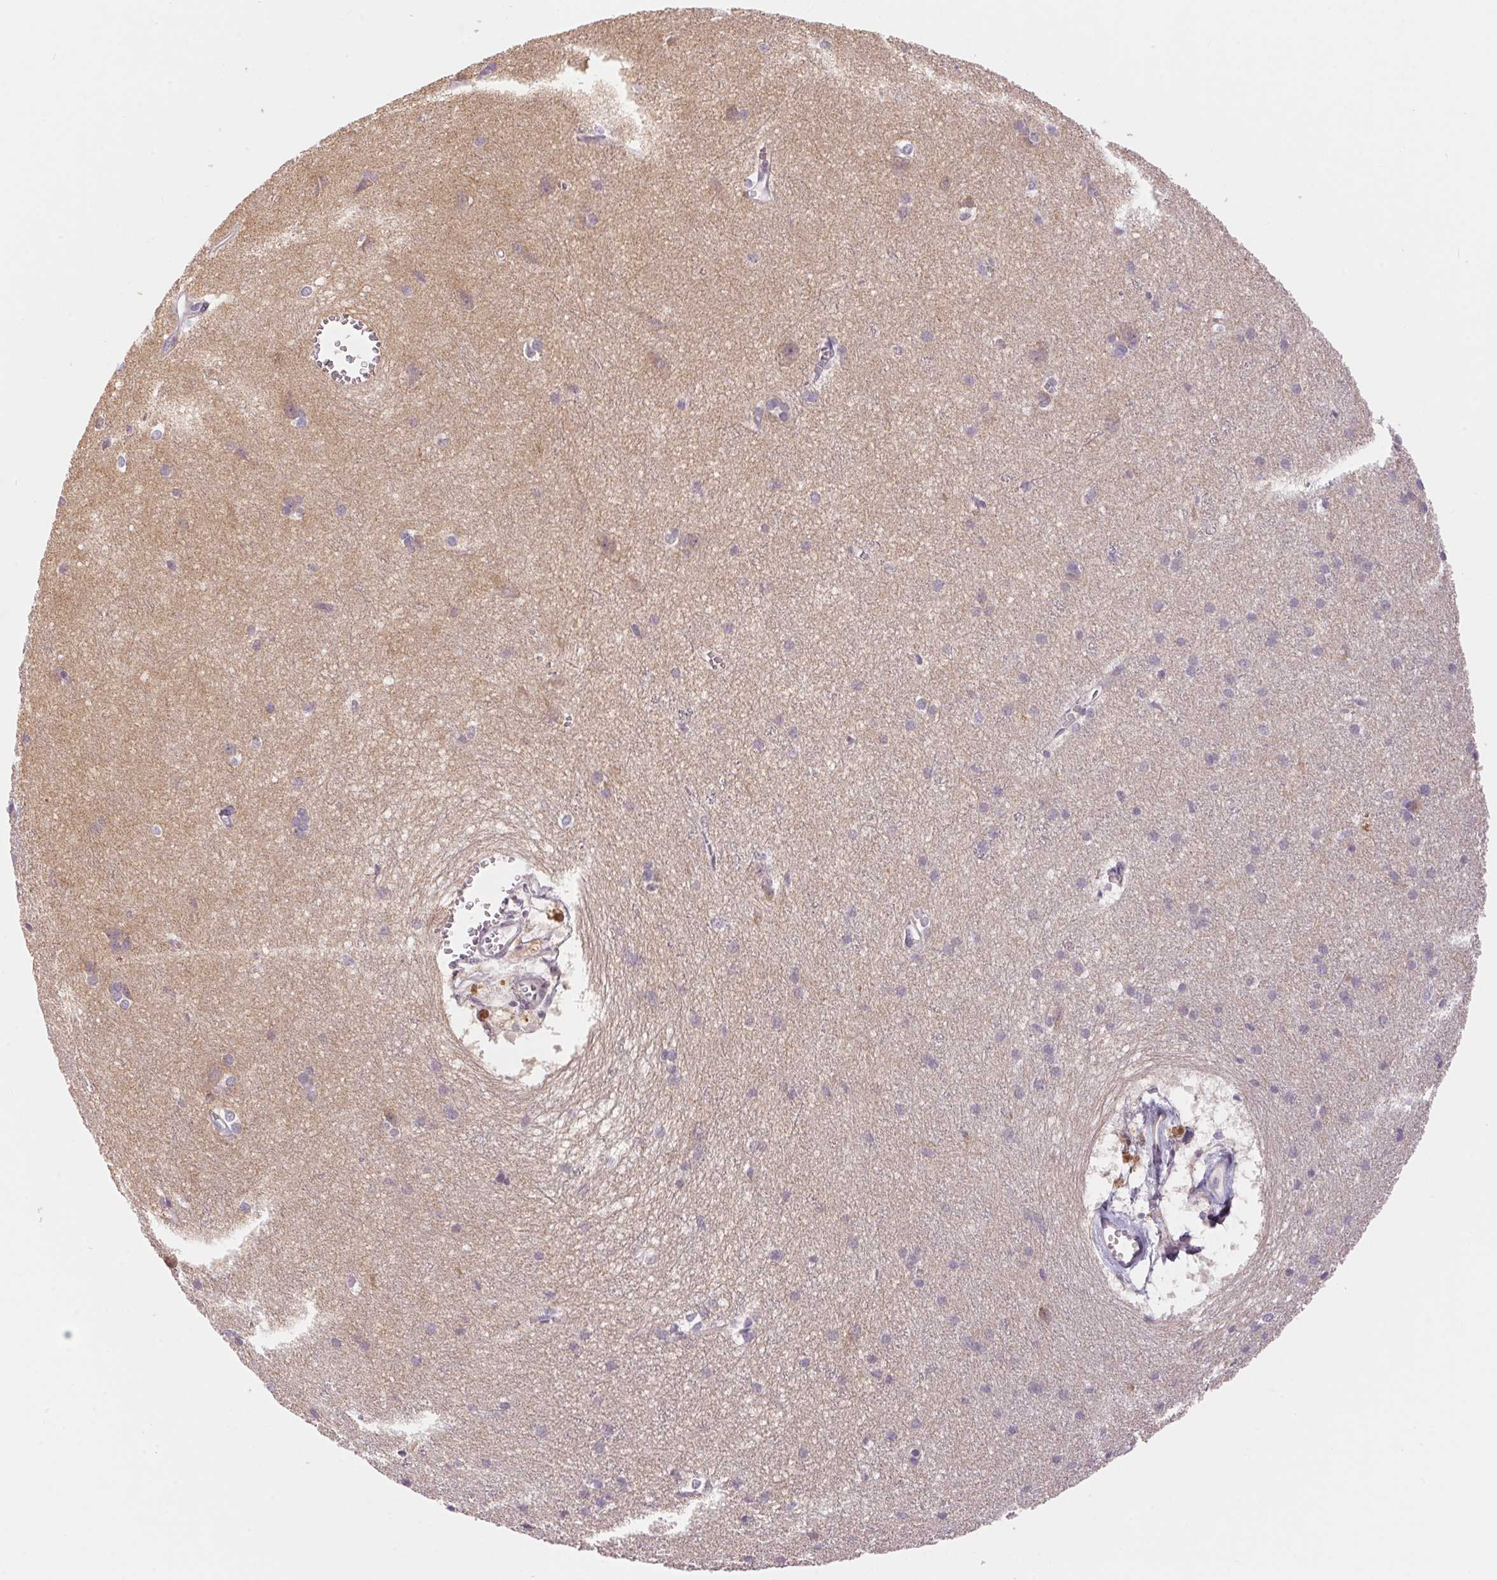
{"staining": {"intensity": "negative", "quantity": "none", "location": "none"}, "tissue": "cerebral cortex", "cell_type": "Endothelial cells", "image_type": "normal", "snomed": [{"axis": "morphology", "description": "Normal tissue, NOS"}, {"axis": "topography", "description": "Cerebral cortex"}], "caption": "Protein analysis of unremarkable cerebral cortex reveals no significant positivity in endothelial cells.", "gene": "GDAP1L1", "patient": {"sex": "male", "age": 37}}